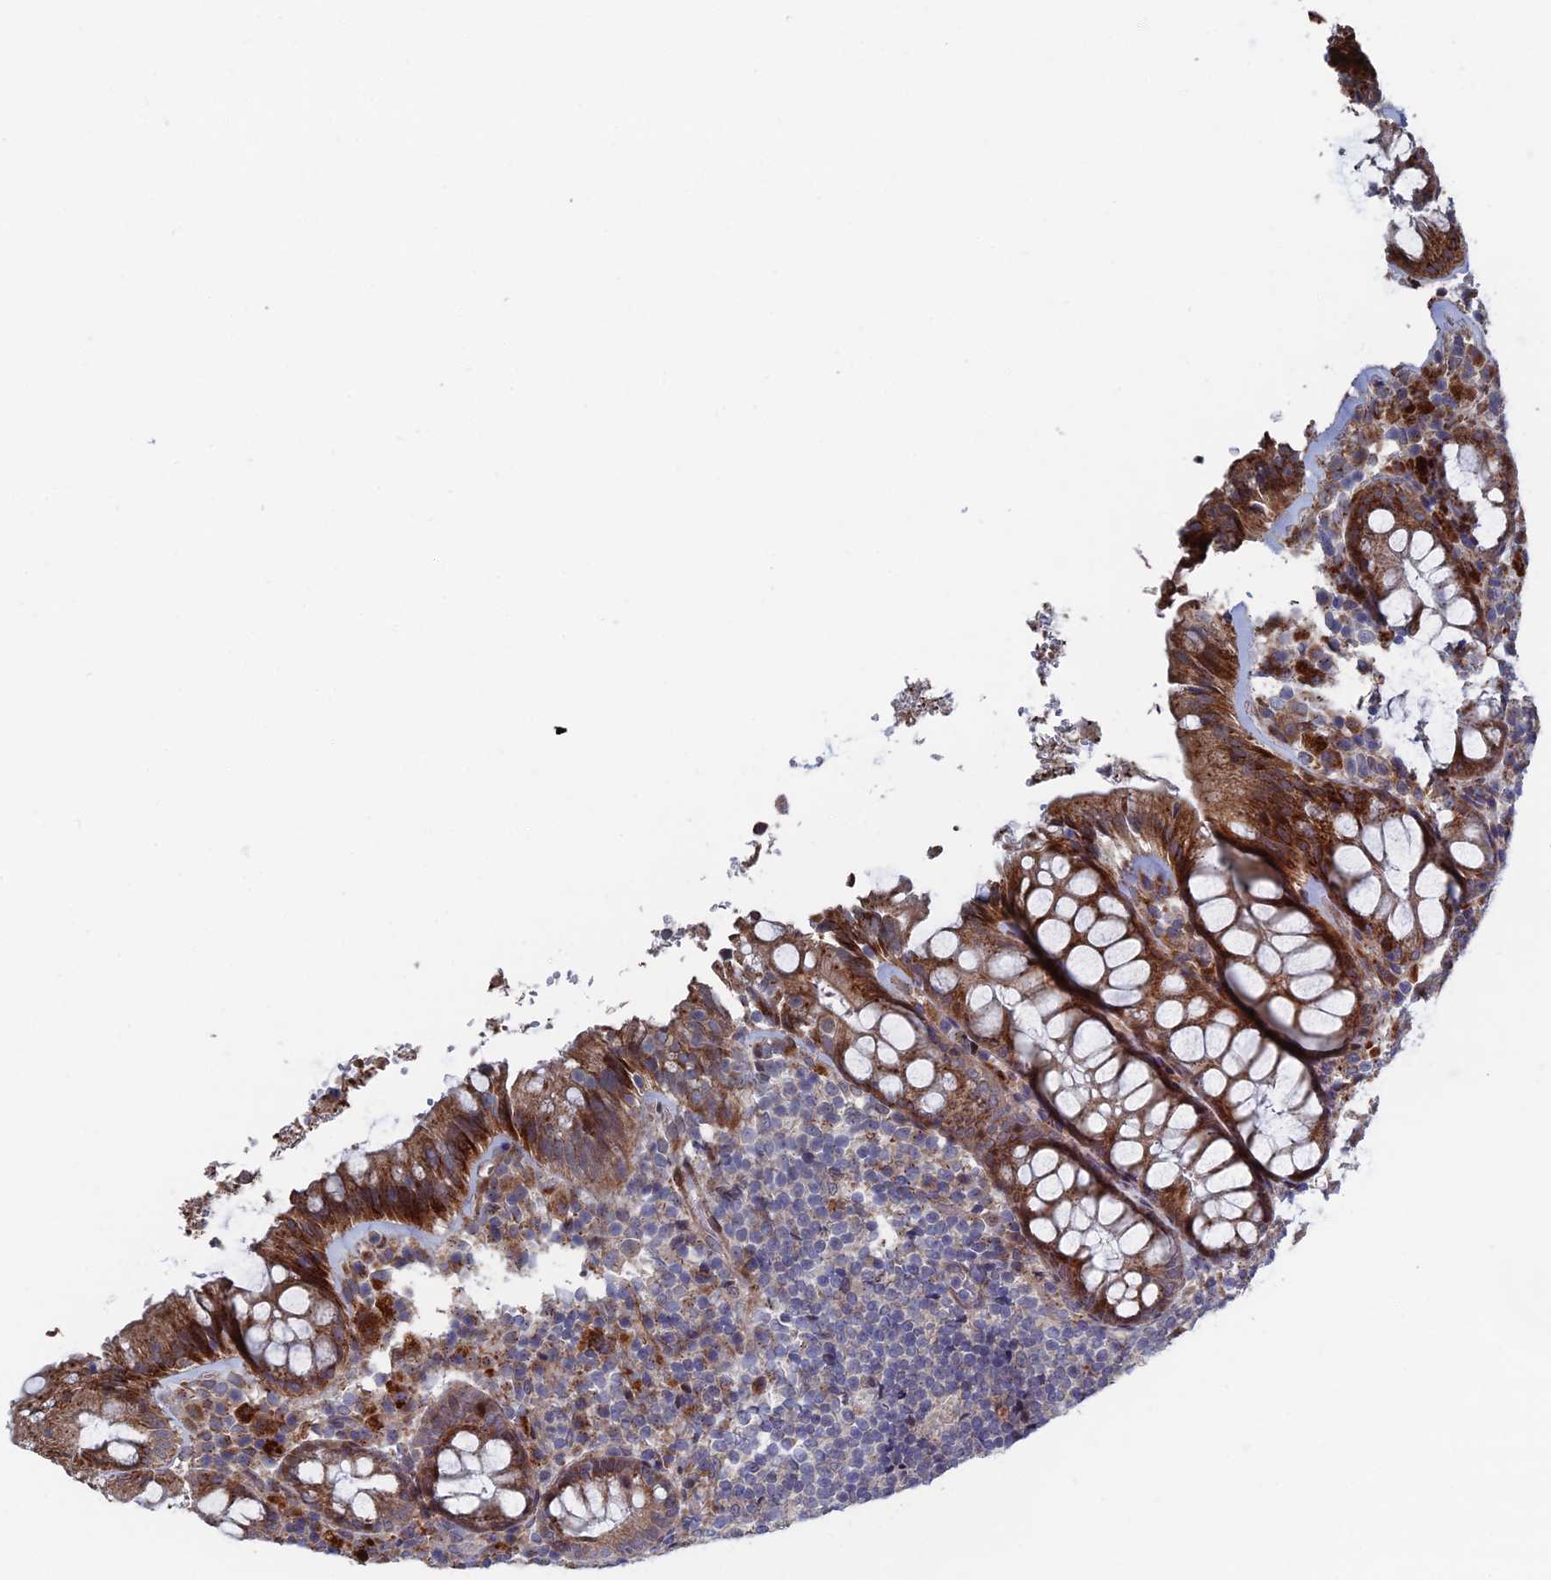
{"staining": {"intensity": "strong", "quantity": ">75%", "location": "cytoplasmic/membranous"}, "tissue": "rectum", "cell_type": "Glandular cells", "image_type": "normal", "snomed": [{"axis": "morphology", "description": "Normal tissue, NOS"}, {"axis": "topography", "description": "Rectum"}], "caption": "Immunohistochemistry (IHC) histopathology image of unremarkable rectum: human rectum stained using immunohistochemistry (IHC) reveals high levels of strong protein expression localized specifically in the cytoplasmic/membranous of glandular cells, appearing as a cytoplasmic/membranous brown color.", "gene": "GTF2IRD1", "patient": {"sex": "male", "age": 83}}